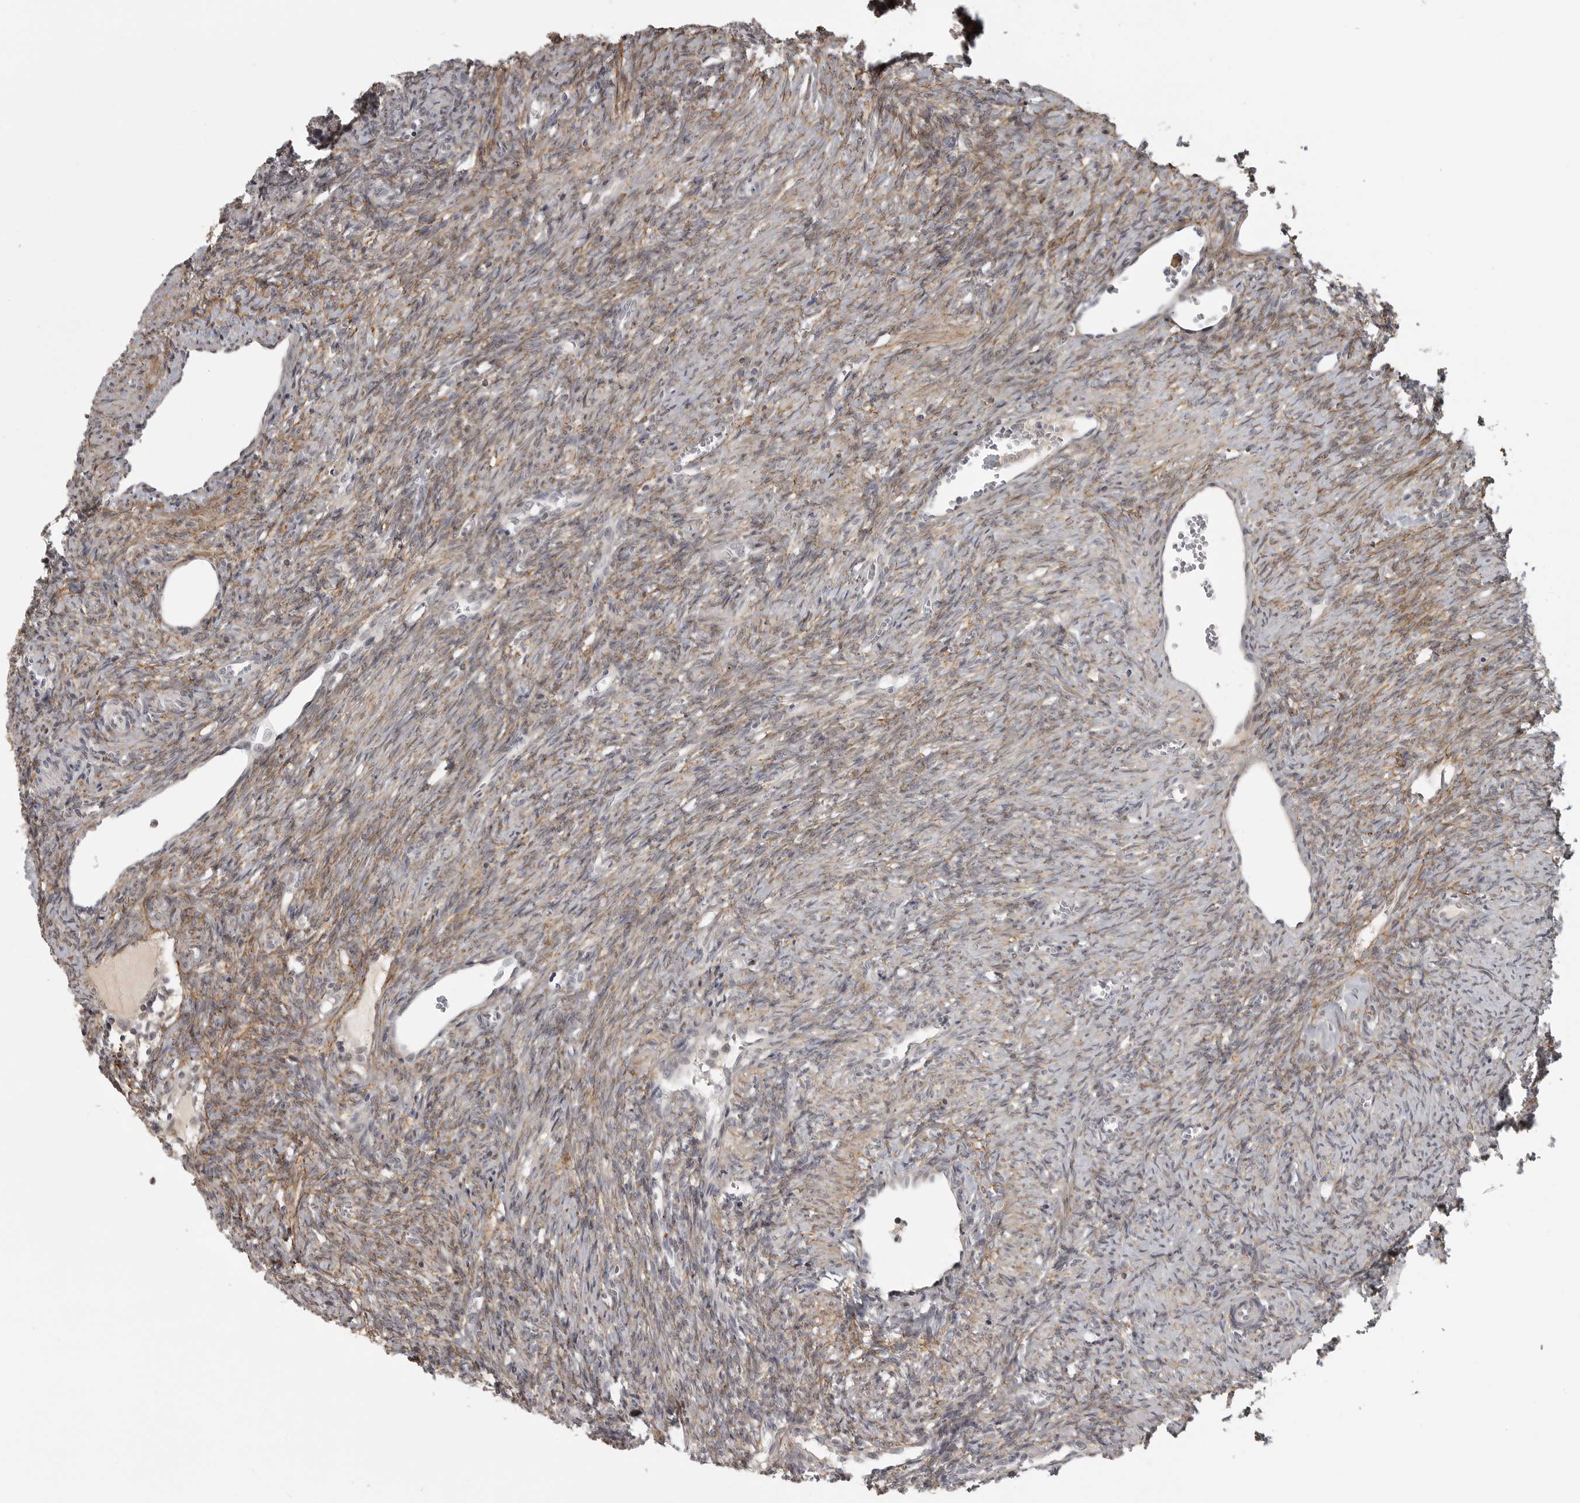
{"staining": {"intensity": "weak", "quantity": ">75%", "location": "cytoplasmic/membranous"}, "tissue": "ovary", "cell_type": "Follicle cells", "image_type": "normal", "snomed": [{"axis": "morphology", "description": "Normal tissue, NOS"}, {"axis": "topography", "description": "Ovary"}], "caption": "Follicle cells reveal low levels of weak cytoplasmic/membranous expression in about >75% of cells in benign ovary. (DAB (3,3'-diaminobenzidine) IHC with brightfield microscopy, high magnification).", "gene": "UROD", "patient": {"sex": "female", "age": 41}}